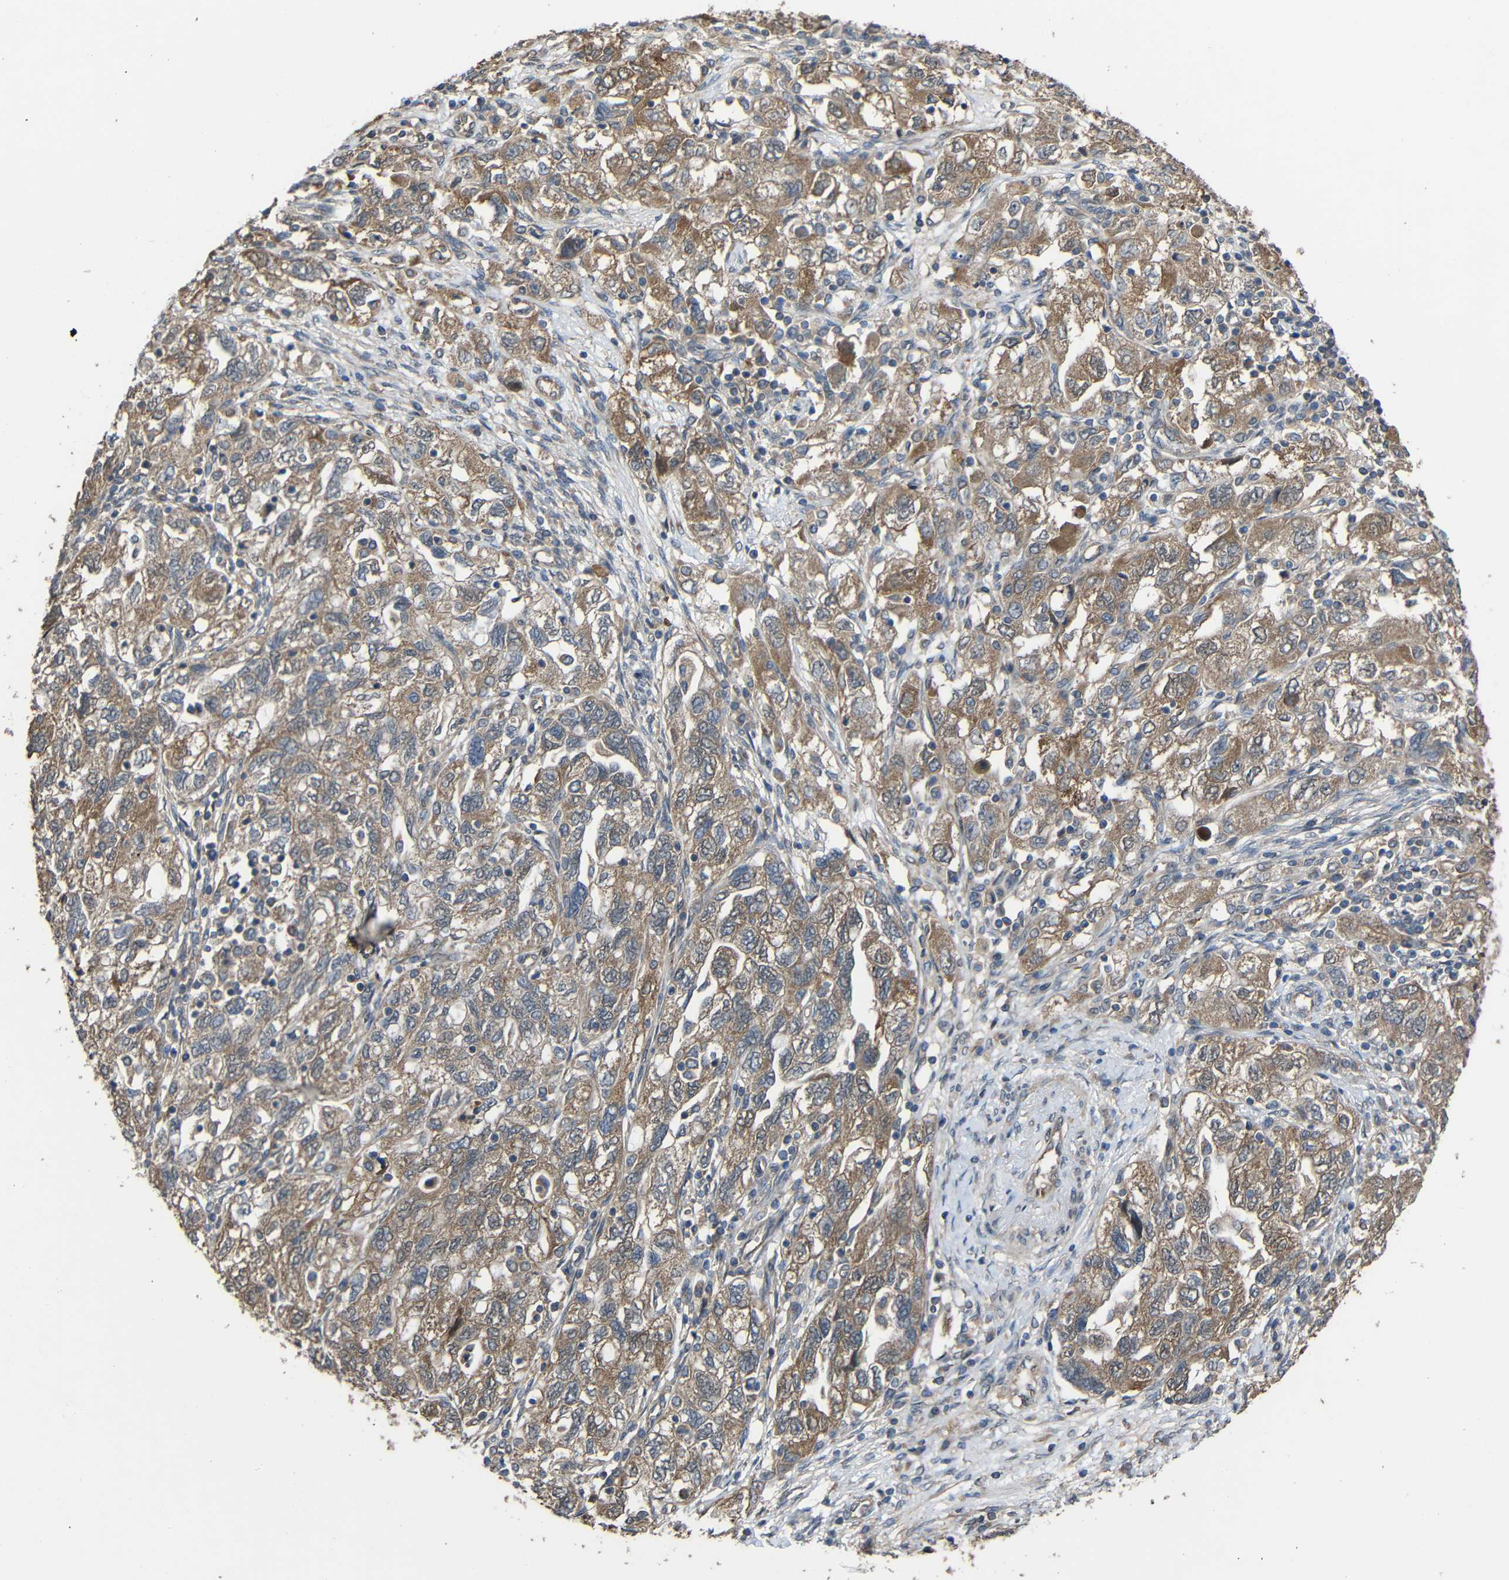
{"staining": {"intensity": "moderate", "quantity": ">75%", "location": "cytoplasmic/membranous"}, "tissue": "ovarian cancer", "cell_type": "Tumor cells", "image_type": "cancer", "snomed": [{"axis": "morphology", "description": "Carcinoma, NOS"}, {"axis": "morphology", "description": "Cystadenocarcinoma, serous, NOS"}, {"axis": "topography", "description": "Ovary"}], "caption": "Protein expression analysis of human ovarian carcinoma reveals moderate cytoplasmic/membranous expression in approximately >75% of tumor cells.", "gene": "CHST9", "patient": {"sex": "female", "age": 69}}